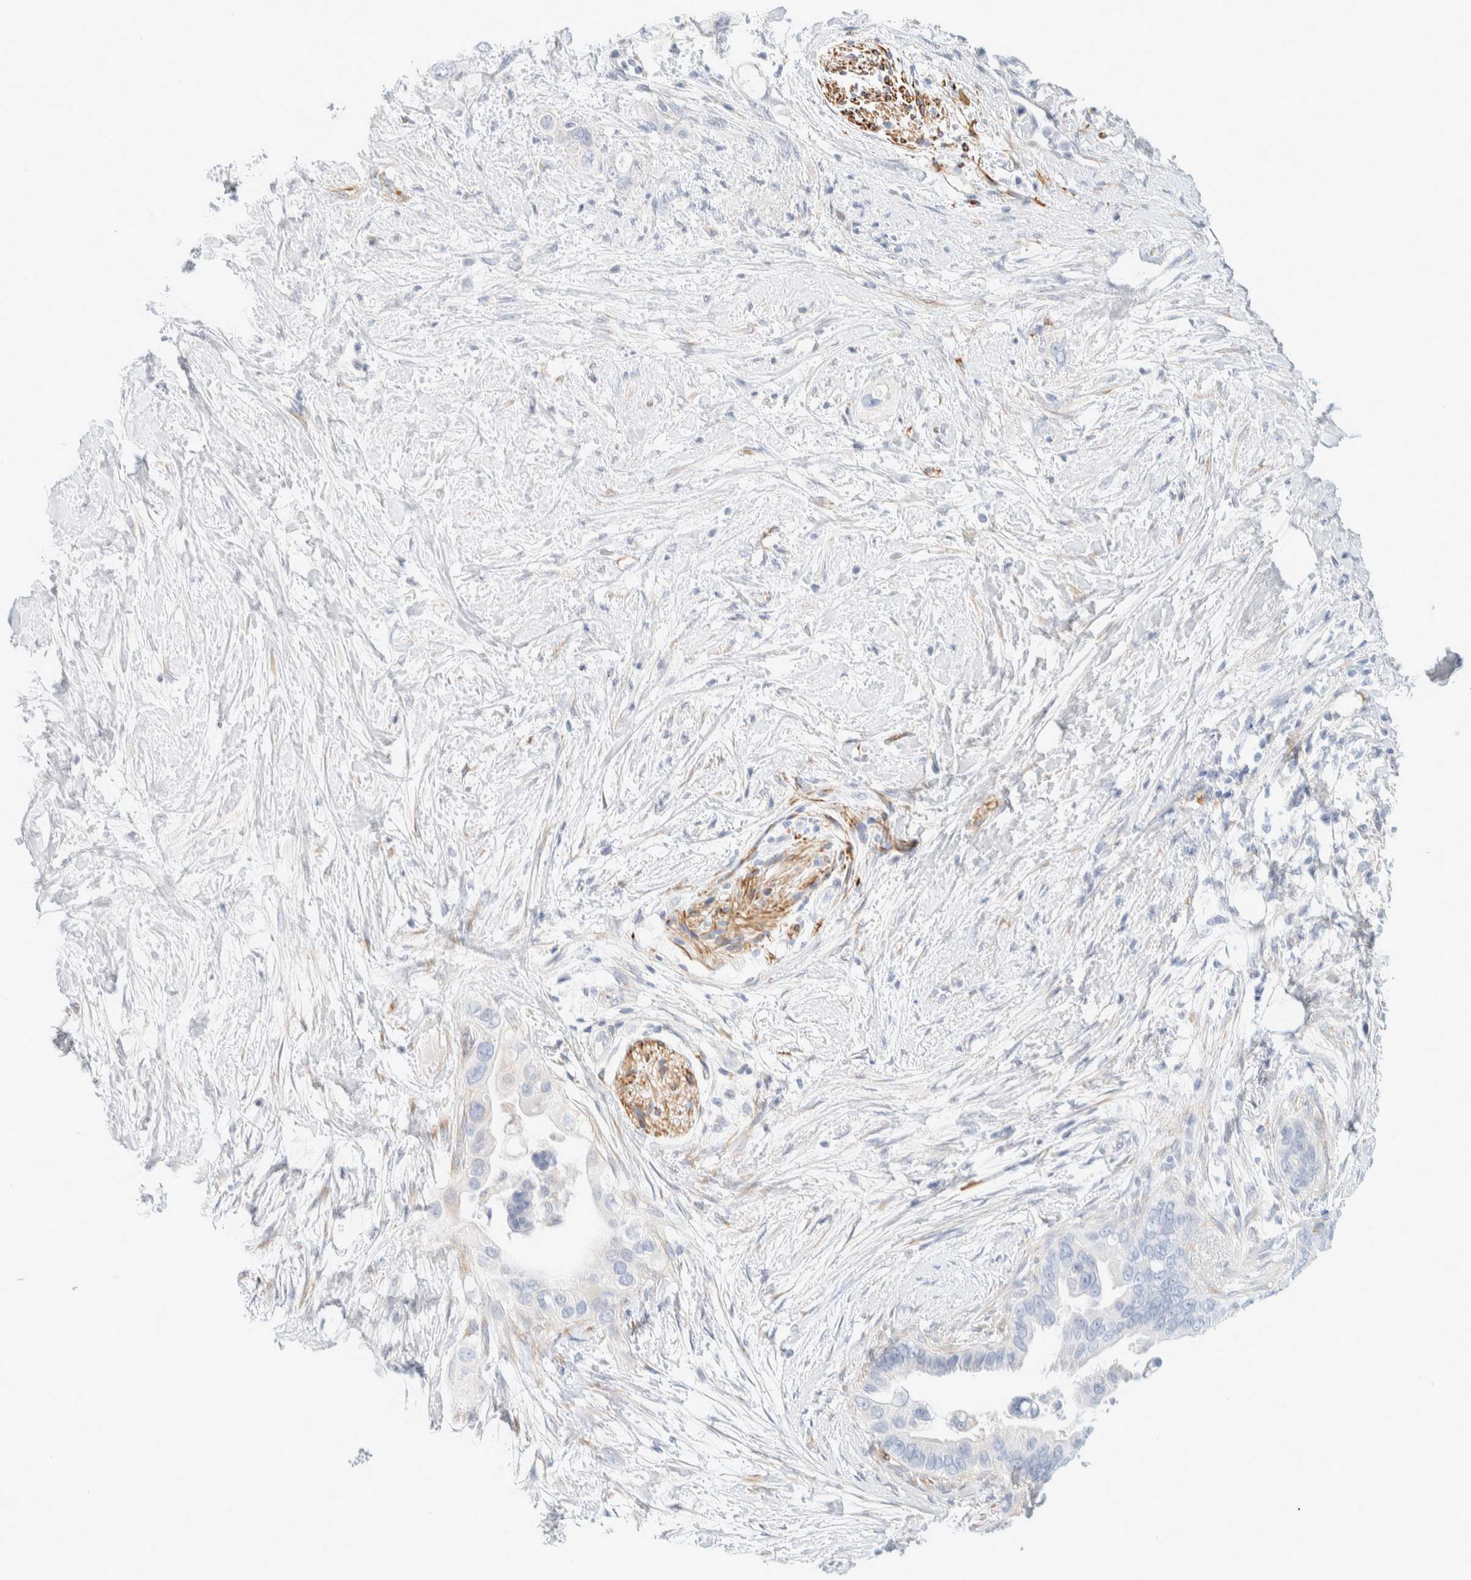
{"staining": {"intensity": "negative", "quantity": "none", "location": "none"}, "tissue": "pancreatic cancer", "cell_type": "Tumor cells", "image_type": "cancer", "snomed": [{"axis": "morphology", "description": "Adenocarcinoma, NOS"}, {"axis": "topography", "description": "Pancreas"}], "caption": "Adenocarcinoma (pancreatic) was stained to show a protein in brown. There is no significant staining in tumor cells.", "gene": "ATCAY", "patient": {"sex": "female", "age": 56}}